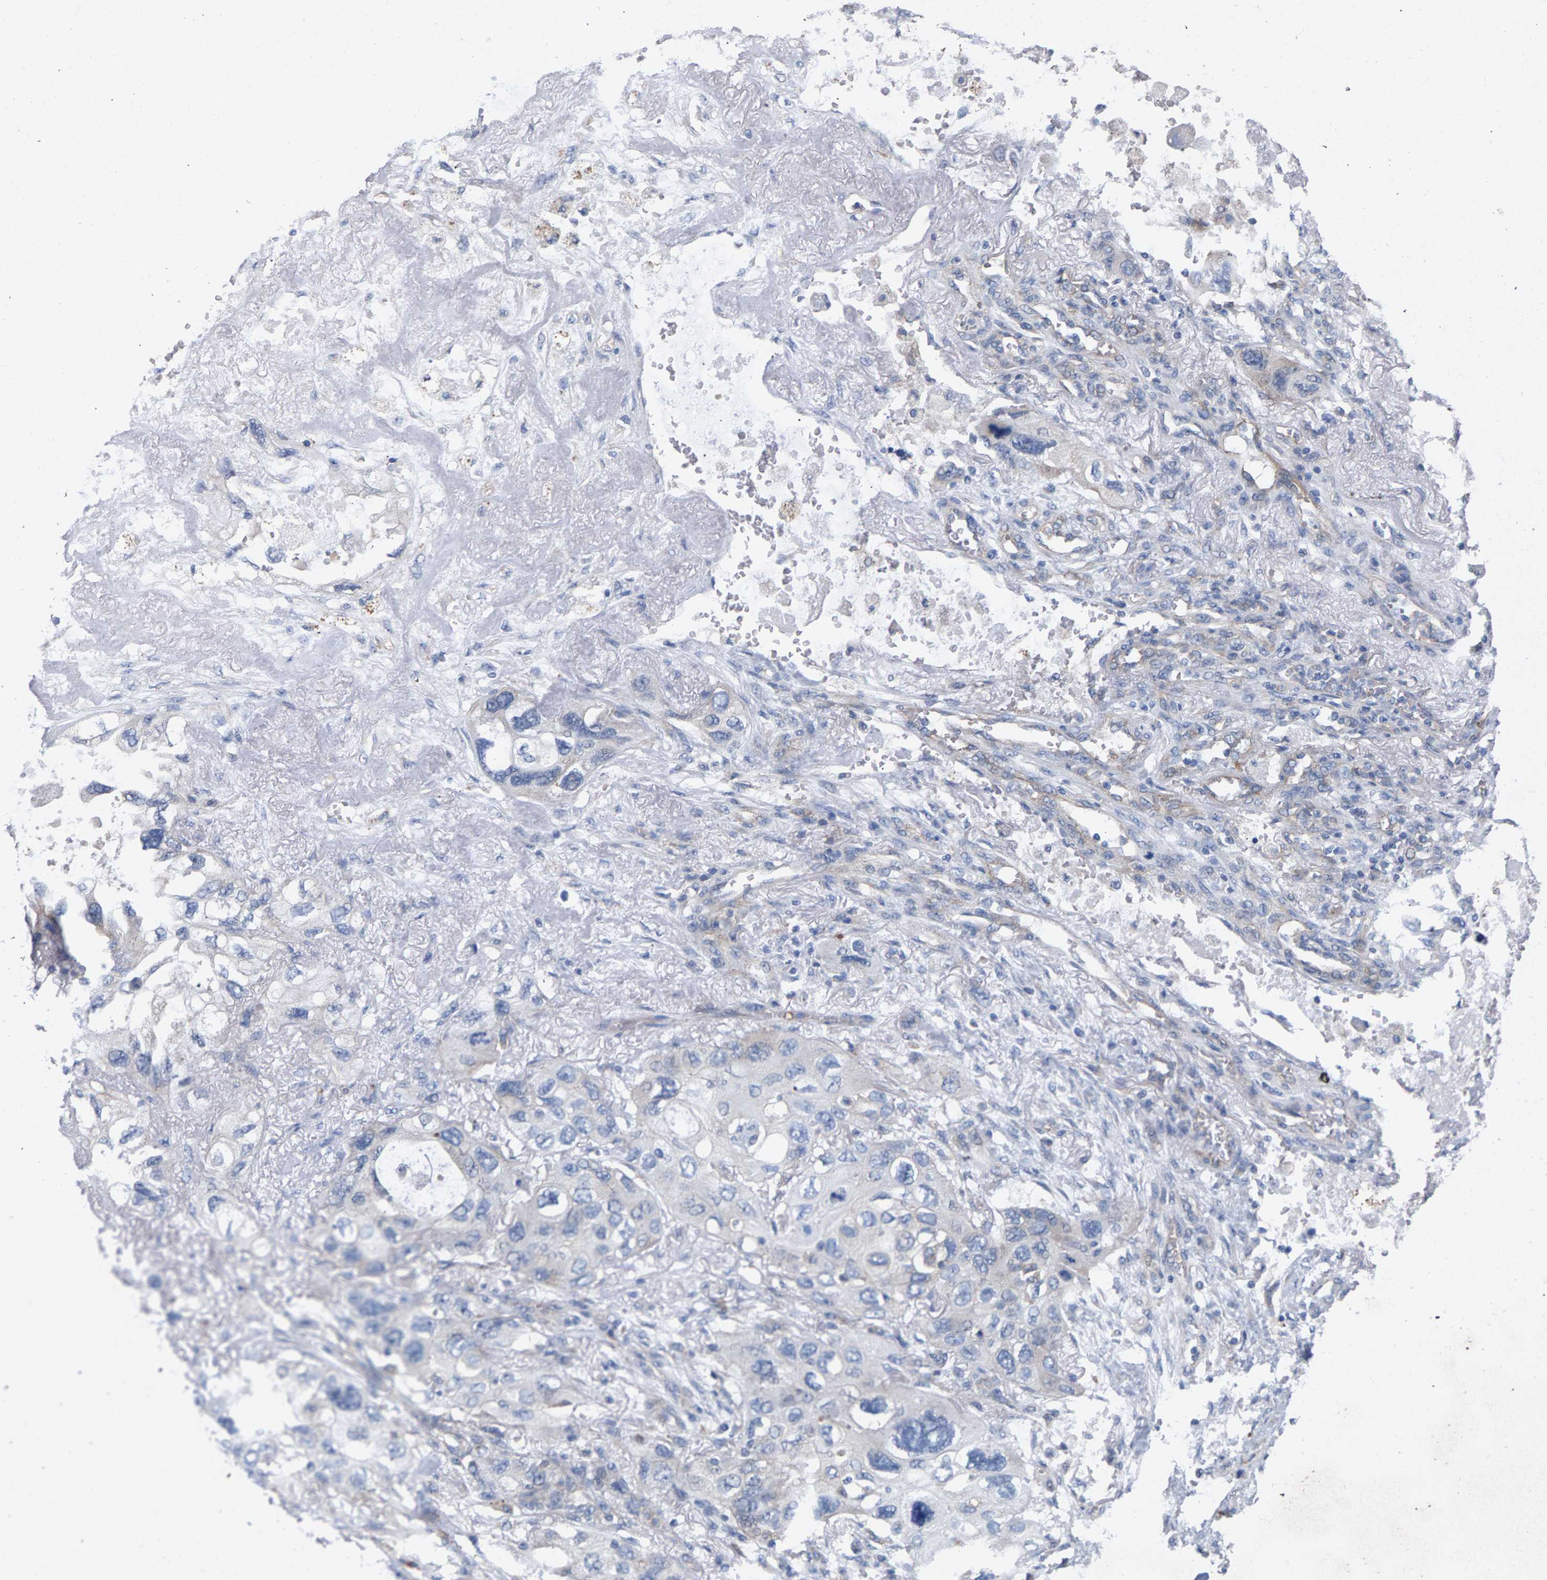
{"staining": {"intensity": "negative", "quantity": "none", "location": "none"}, "tissue": "lung cancer", "cell_type": "Tumor cells", "image_type": "cancer", "snomed": [{"axis": "morphology", "description": "Squamous cell carcinoma, NOS"}, {"axis": "topography", "description": "Lung"}], "caption": "There is no significant expression in tumor cells of lung cancer.", "gene": "MAMDC2", "patient": {"sex": "female", "age": 73}}